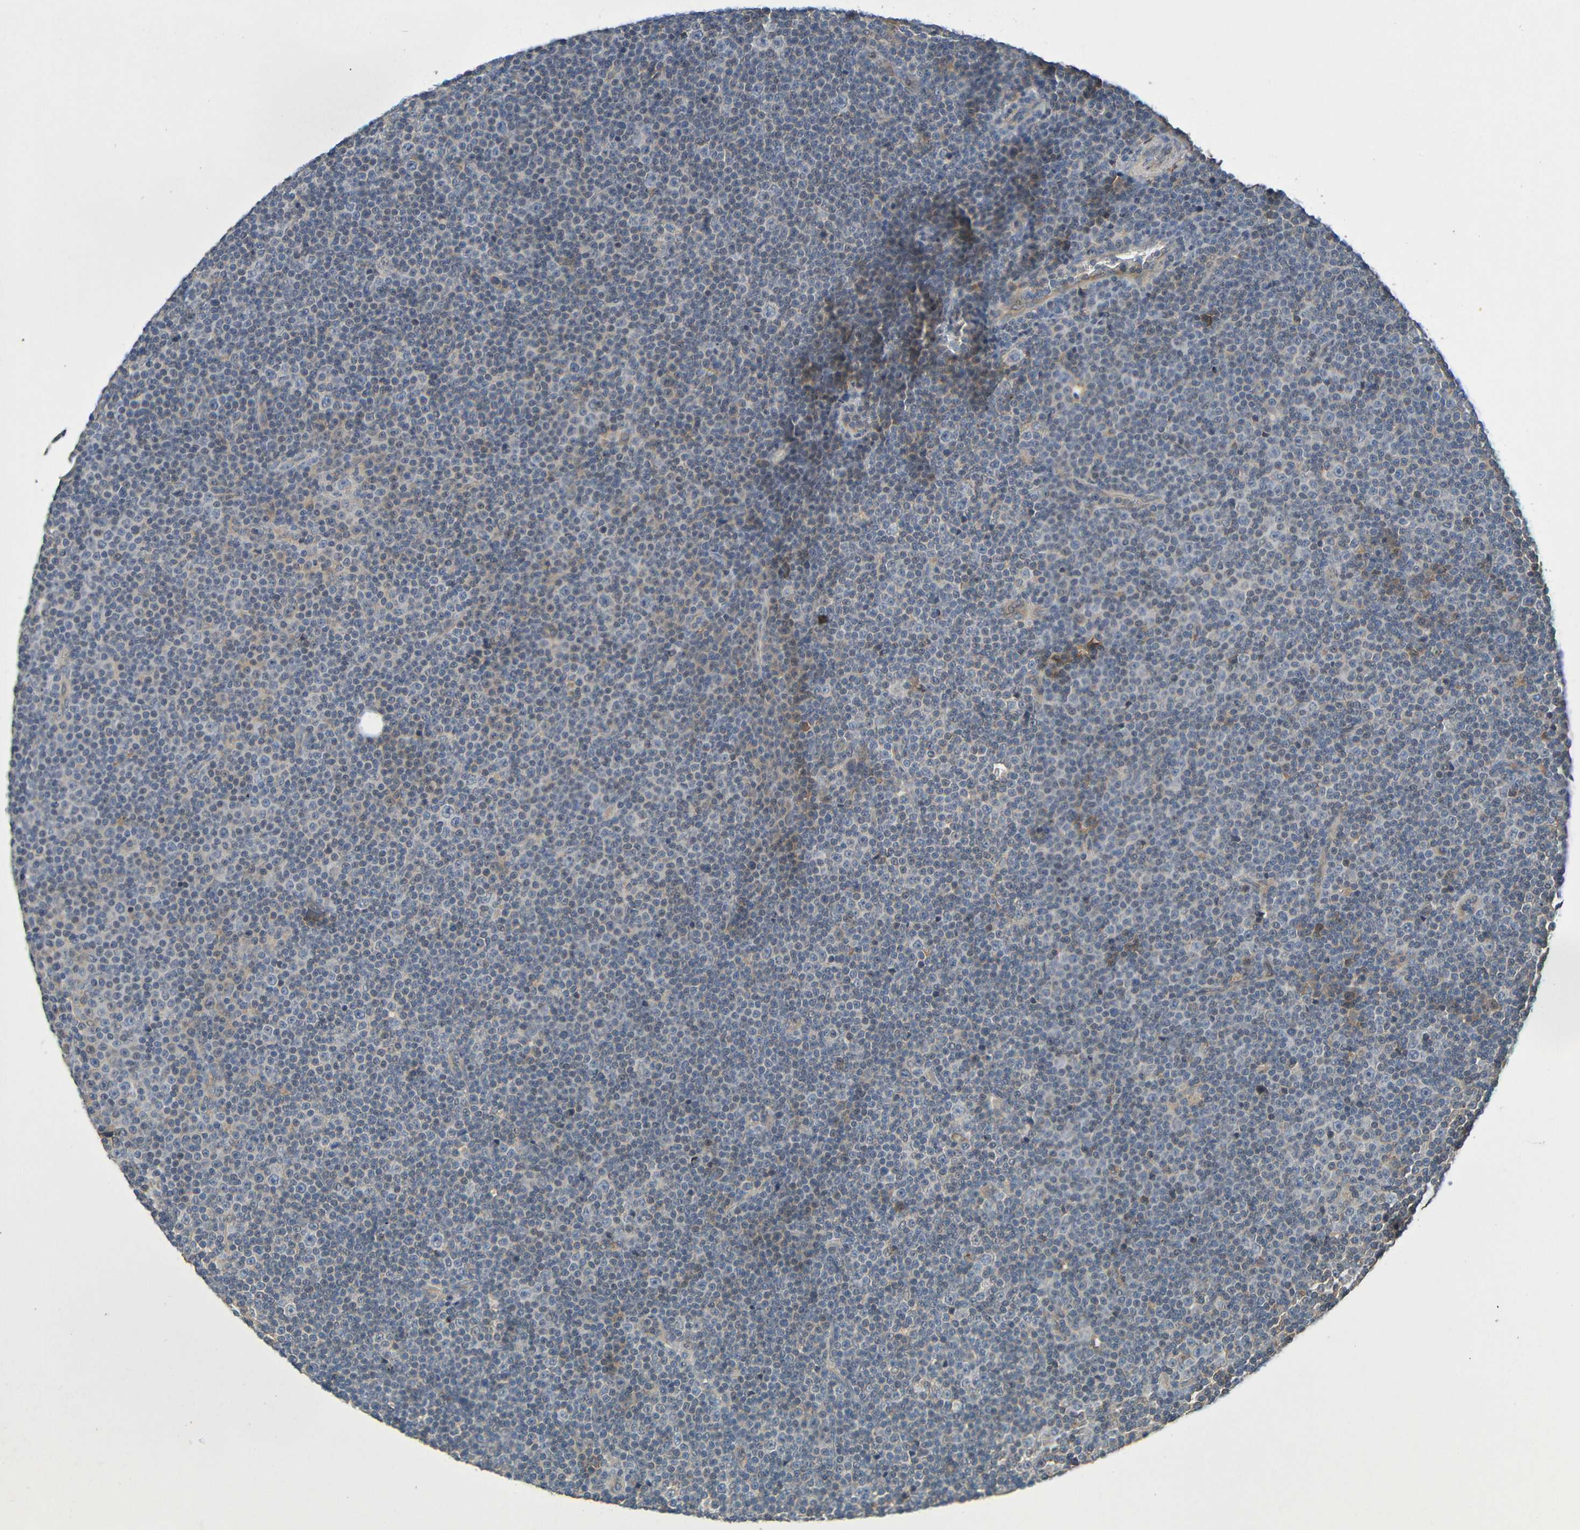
{"staining": {"intensity": "negative", "quantity": "none", "location": "none"}, "tissue": "lymphoma", "cell_type": "Tumor cells", "image_type": "cancer", "snomed": [{"axis": "morphology", "description": "Malignant lymphoma, non-Hodgkin's type, Low grade"}, {"axis": "topography", "description": "Lymph node"}], "caption": "DAB immunohistochemical staining of low-grade malignant lymphoma, non-Hodgkin's type demonstrates no significant staining in tumor cells.", "gene": "C1QA", "patient": {"sex": "female", "age": 67}}